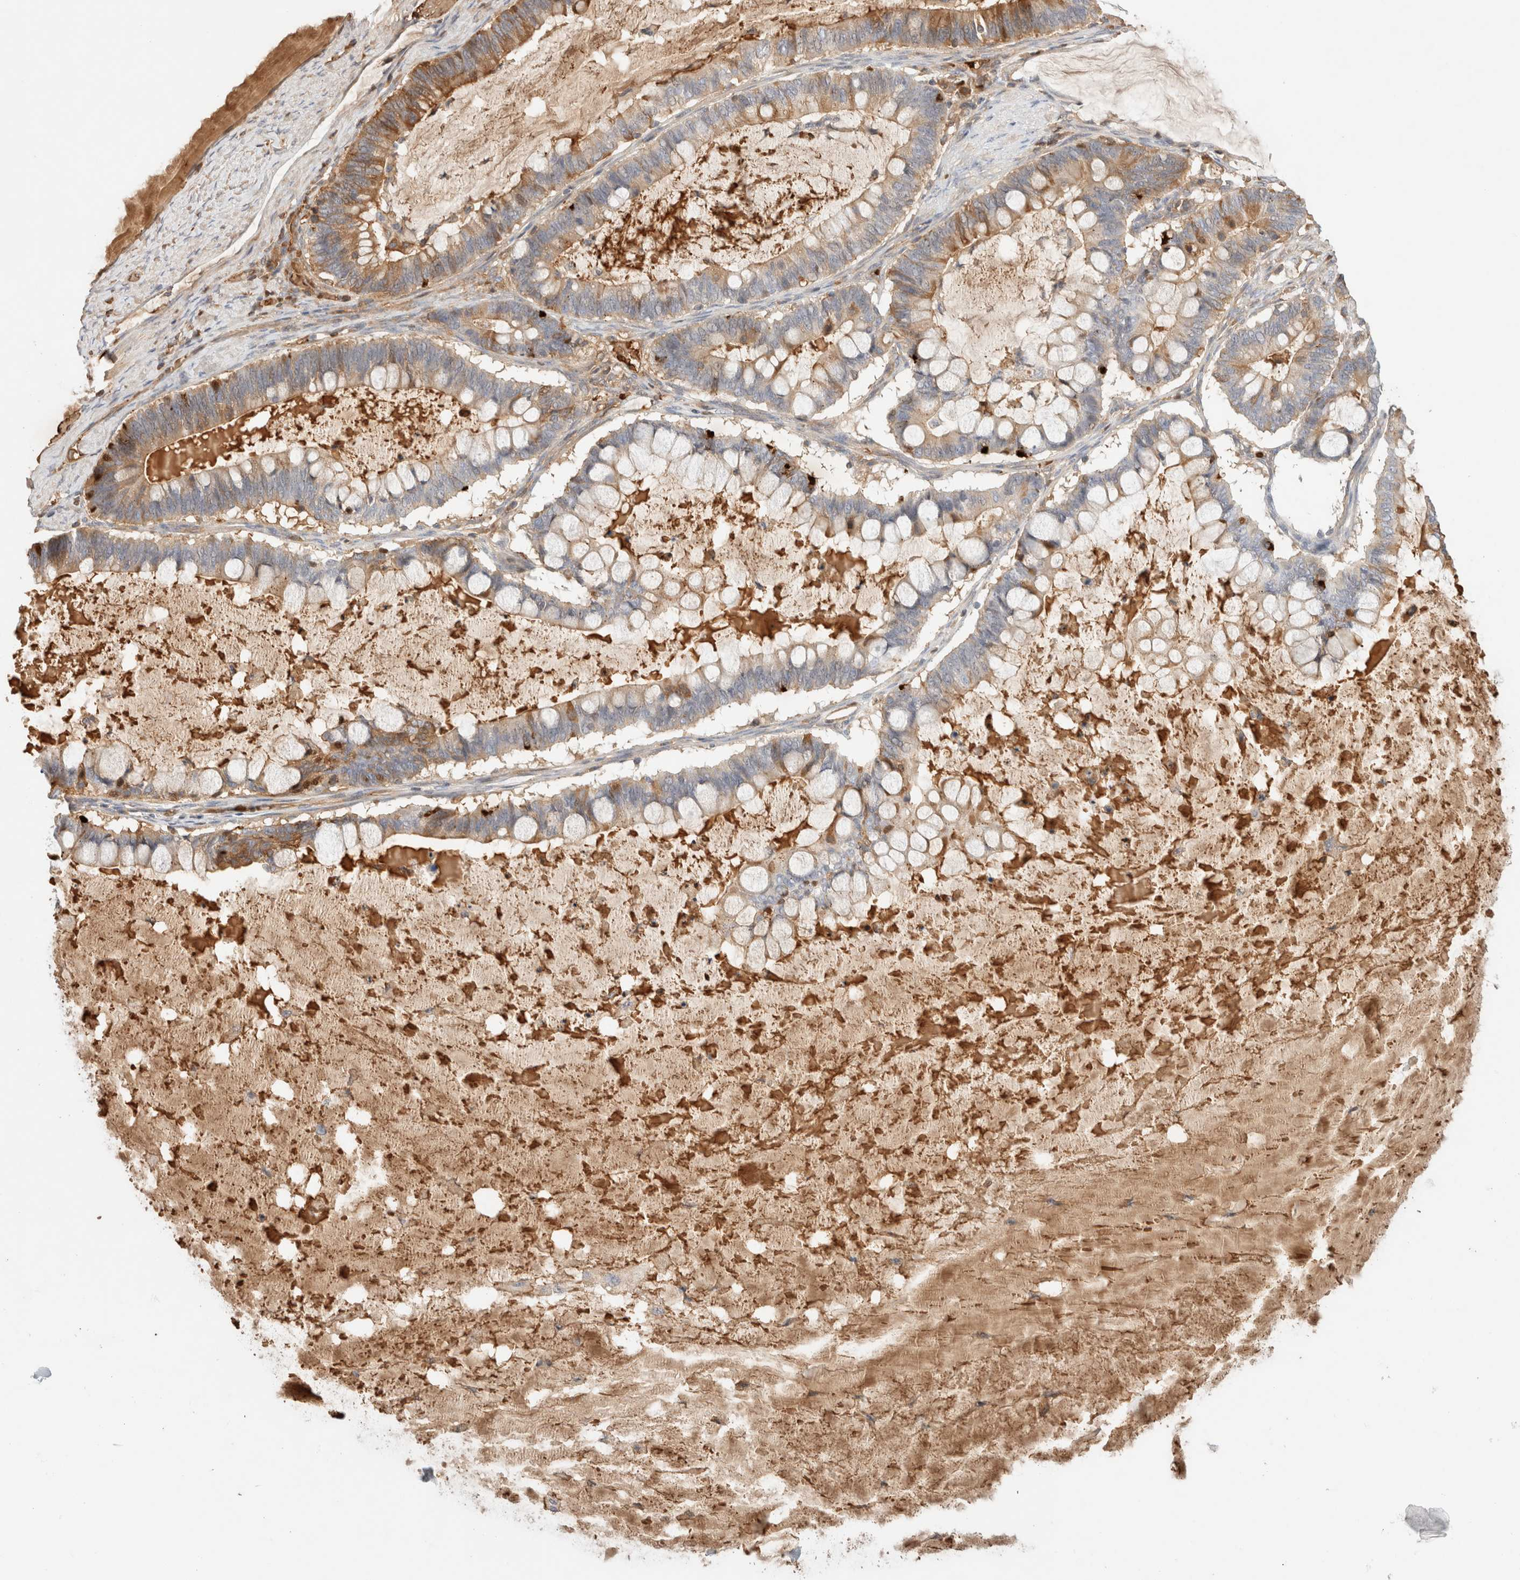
{"staining": {"intensity": "moderate", "quantity": "25%-75%", "location": "cytoplasmic/membranous"}, "tissue": "ovarian cancer", "cell_type": "Tumor cells", "image_type": "cancer", "snomed": [{"axis": "morphology", "description": "Cystadenocarcinoma, mucinous, NOS"}, {"axis": "topography", "description": "Ovary"}], "caption": "The image displays immunohistochemical staining of ovarian cancer. There is moderate cytoplasmic/membranous positivity is present in about 25%-75% of tumor cells. (DAB (3,3'-diaminobenzidine) IHC with brightfield microscopy, high magnification).", "gene": "MST1", "patient": {"sex": "female", "age": 61}}